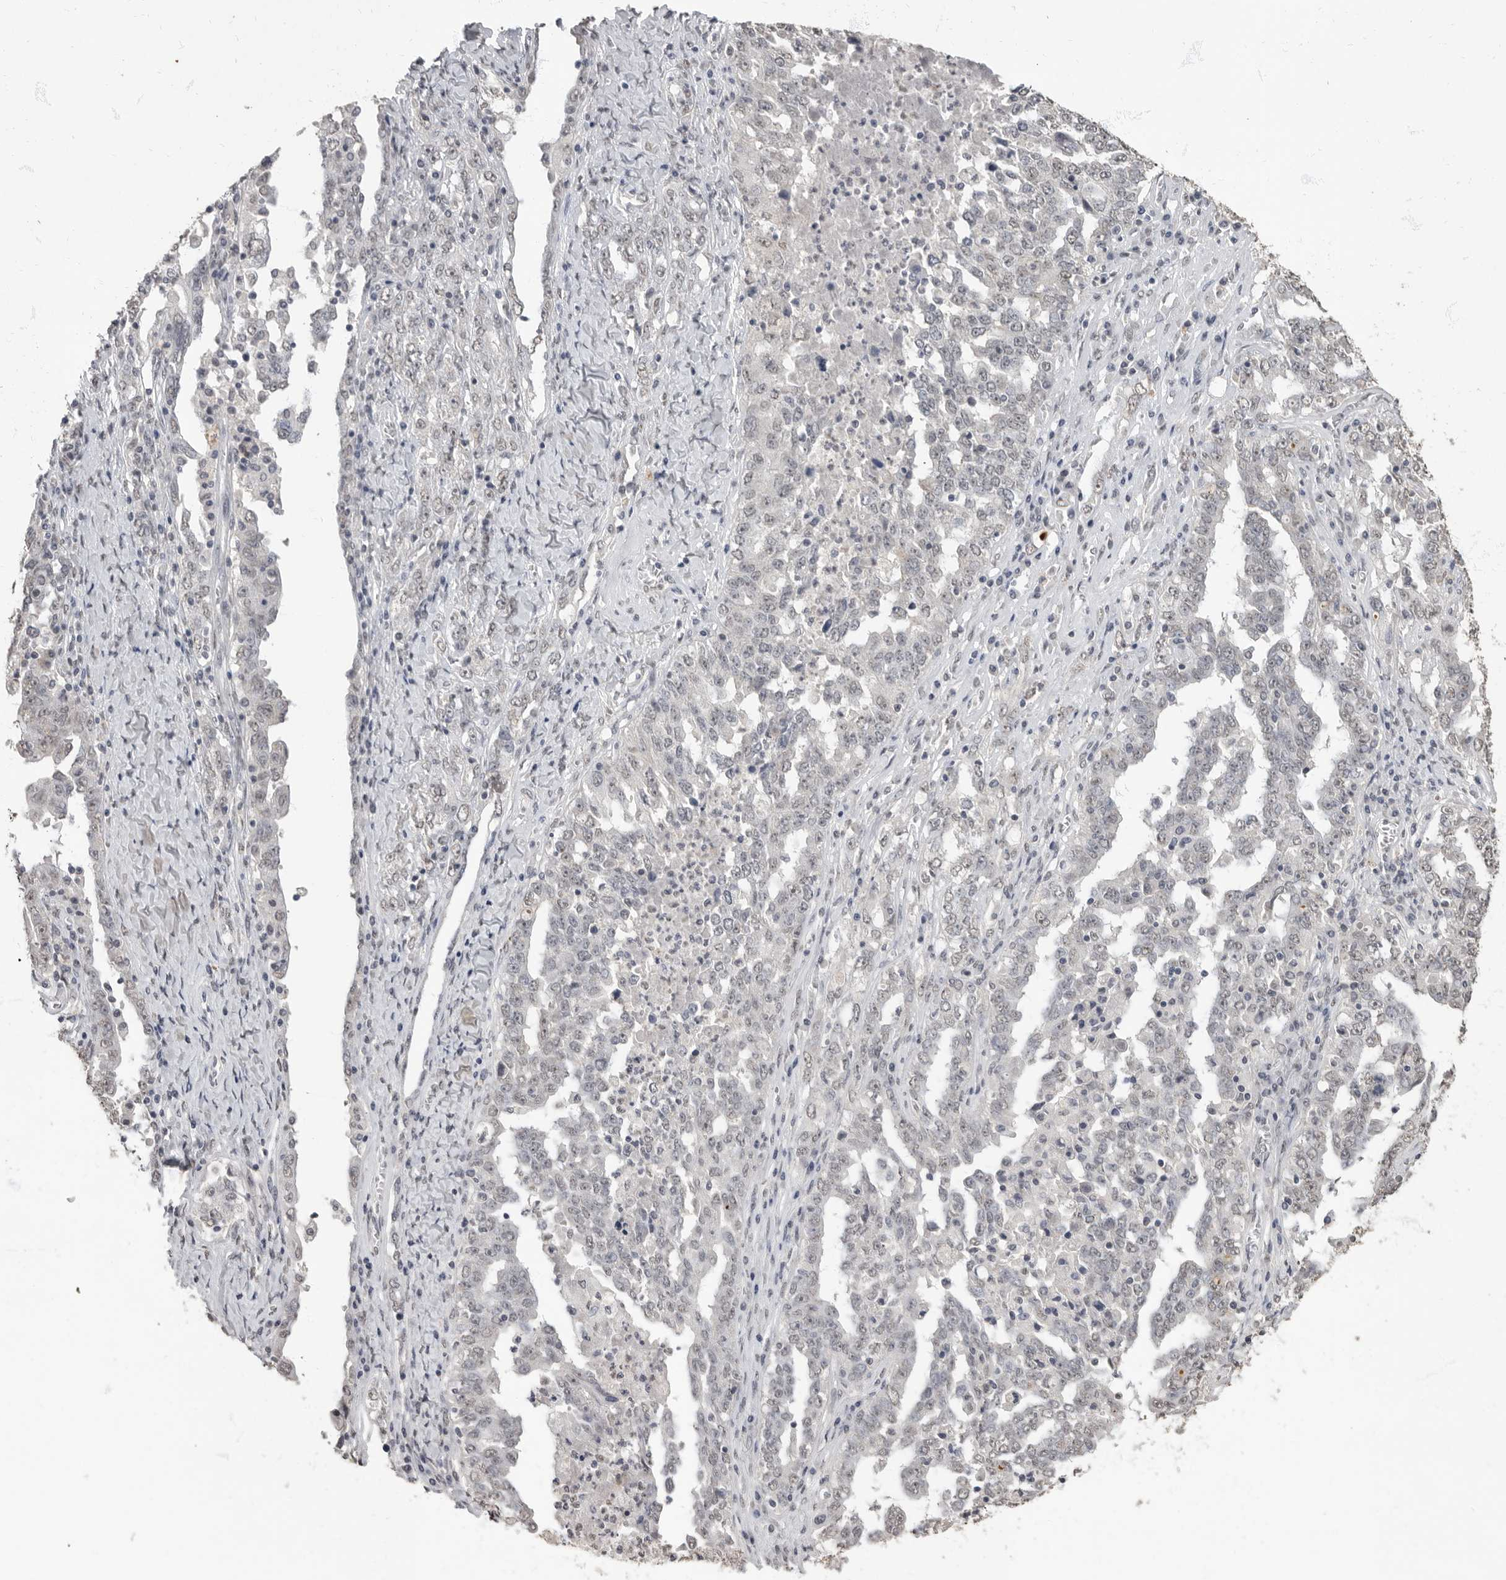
{"staining": {"intensity": "negative", "quantity": "none", "location": "none"}, "tissue": "ovarian cancer", "cell_type": "Tumor cells", "image_type": "cancer", "snomed": [{"axis": "morphology", "description": "Carcinoma, endometroid"}, {"axis": "topography", "description": "Ovary"}], "caption": "This is a histopathology image of immunohistochemistry (IHC) staining of ovarian cancer, which shows no staining in tumor cells.", "gene": "NBL1", "patient": {"sex": "female", "age": 62}}